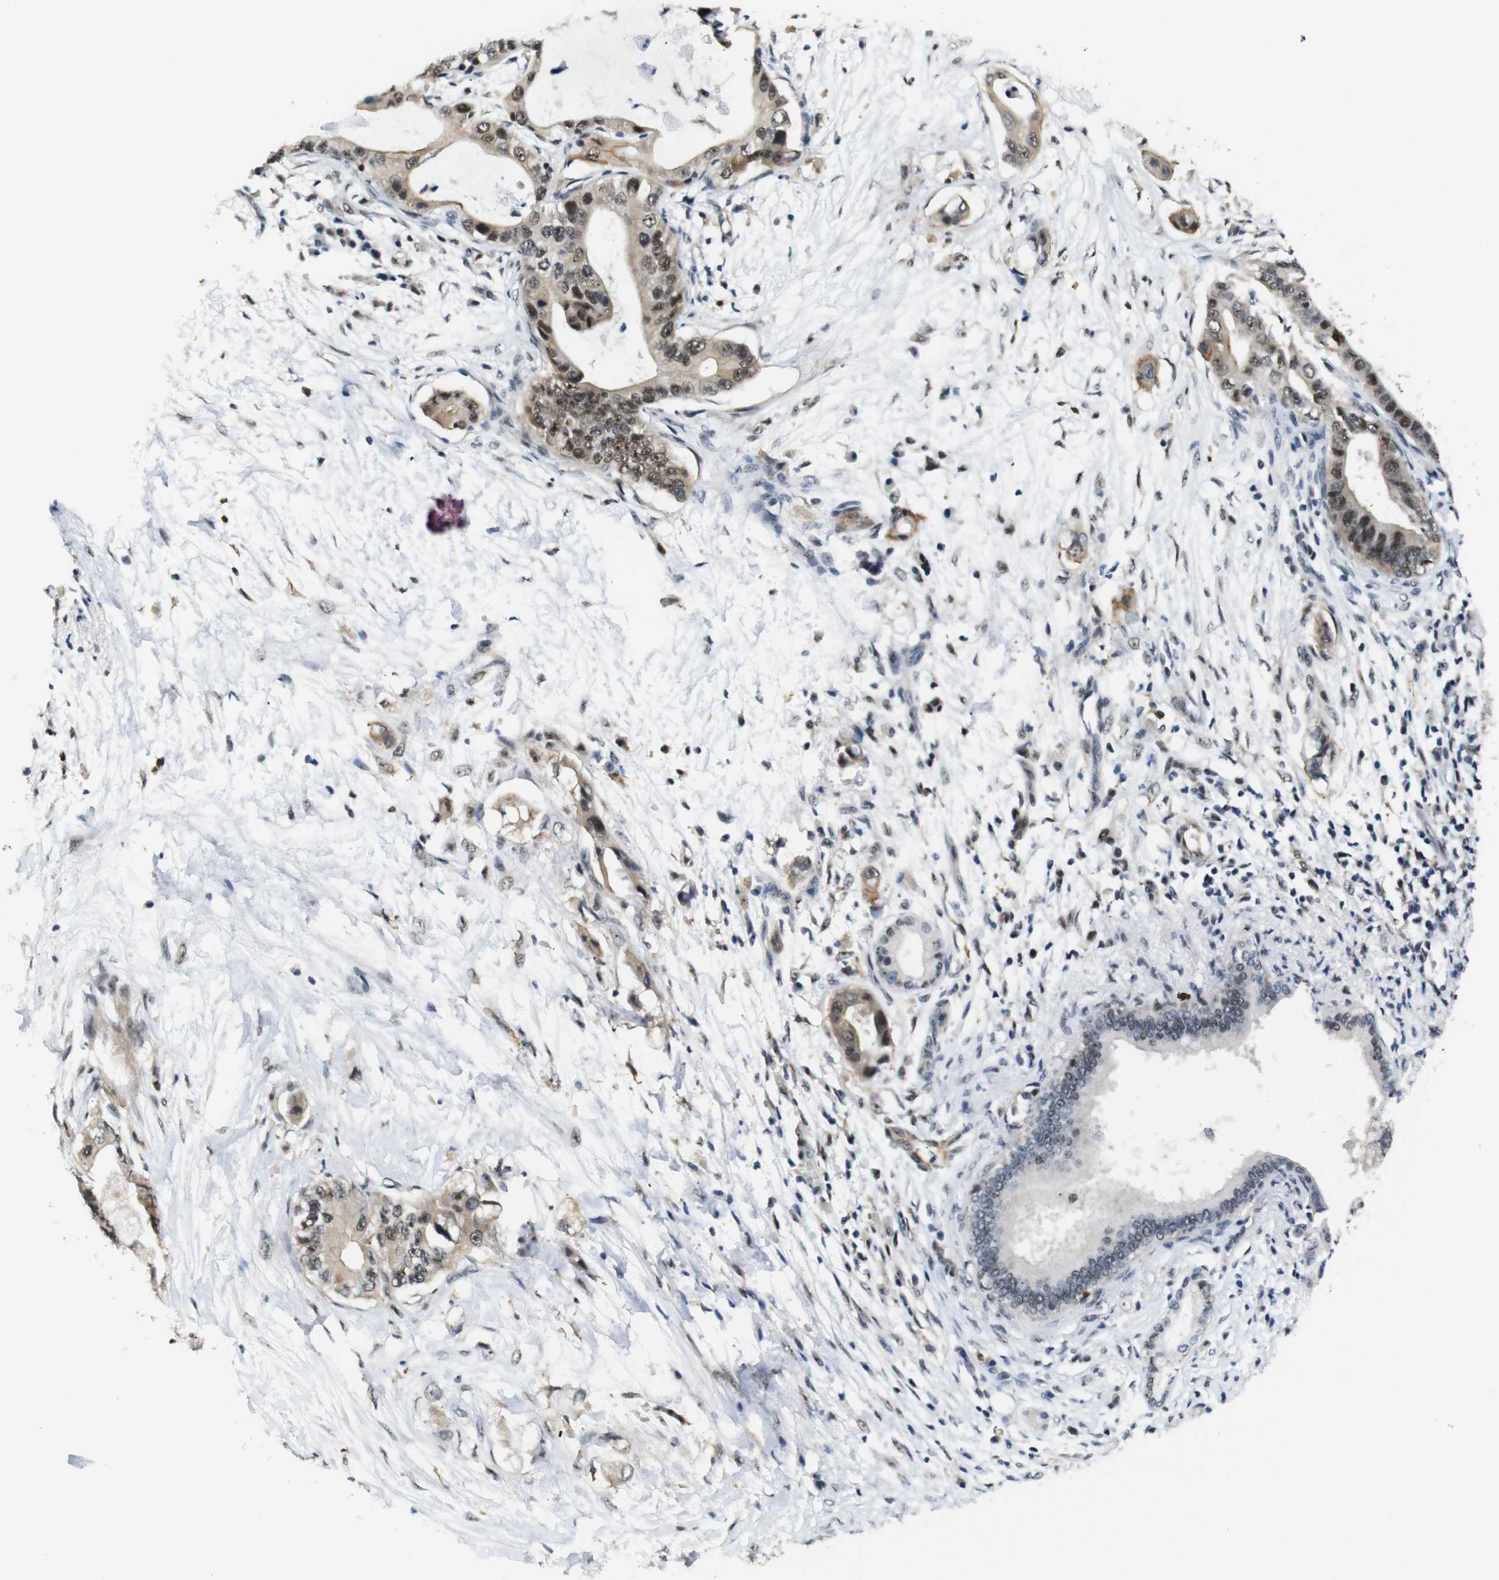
{"staining": {"intensity": "moderate", "quantity": ">75%", "location": "cytoplasmic/membranous,nuclear"}, "tissue": "pancreatic cancer", "cell_type": "Tumor cells", "image_type": "cancer", "snomed": [{"axis": "morphology", "description": "Adenocarcinoma, NOS"}, {"axis": "topography", "description": "Pancreas"}], "caption": "Immunohistochemical staining of human adenocarcinoma (pancreatic) reveals medium levels of moderate cytoplasmic/membranous and nuclear expression in approximately >75% of tumor cells. (brown staining indicates protein expression, while blue staining denotes nuclei).", "gene": "PARN", "patient": {"sex": "male", "age": 77}}